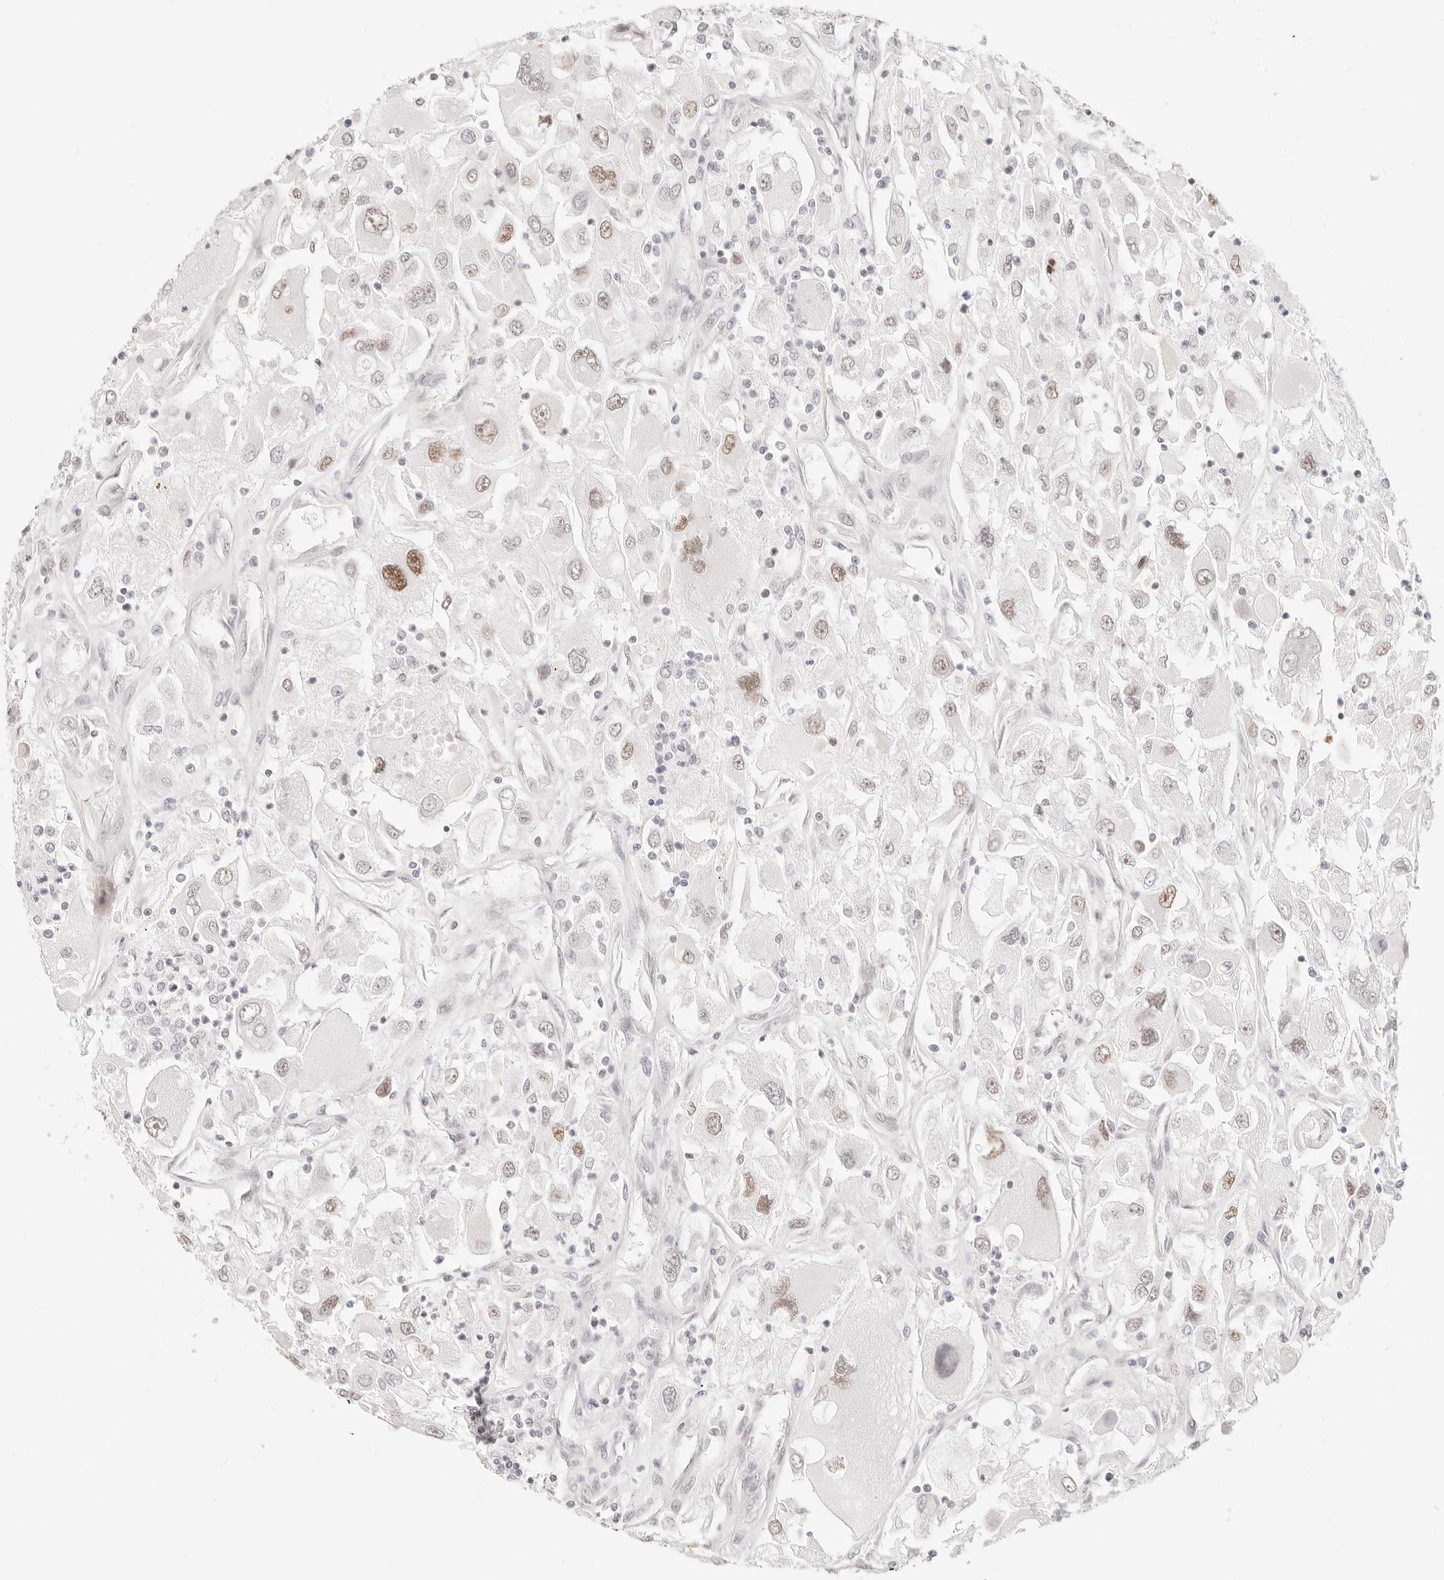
{"staining": {"intensity": "moderate", "quantity": "<25%", "location": "nuclear"}, "tissue": "renal cancer", "cell_type": "Tumor cells", "image_type": "cancer", "snomed": [{"axis": "morphology", "description": "Adenocarcinoma, NOS"}, {"axis": "topography", "description": "Kidney"}], "caption": "Human adenocarcinoma (renal) stained with a protein marker displays moderate staining in tumor cells.", "gene": "ZC3H11A", "patient": {"sex": "female", "age": 52}}